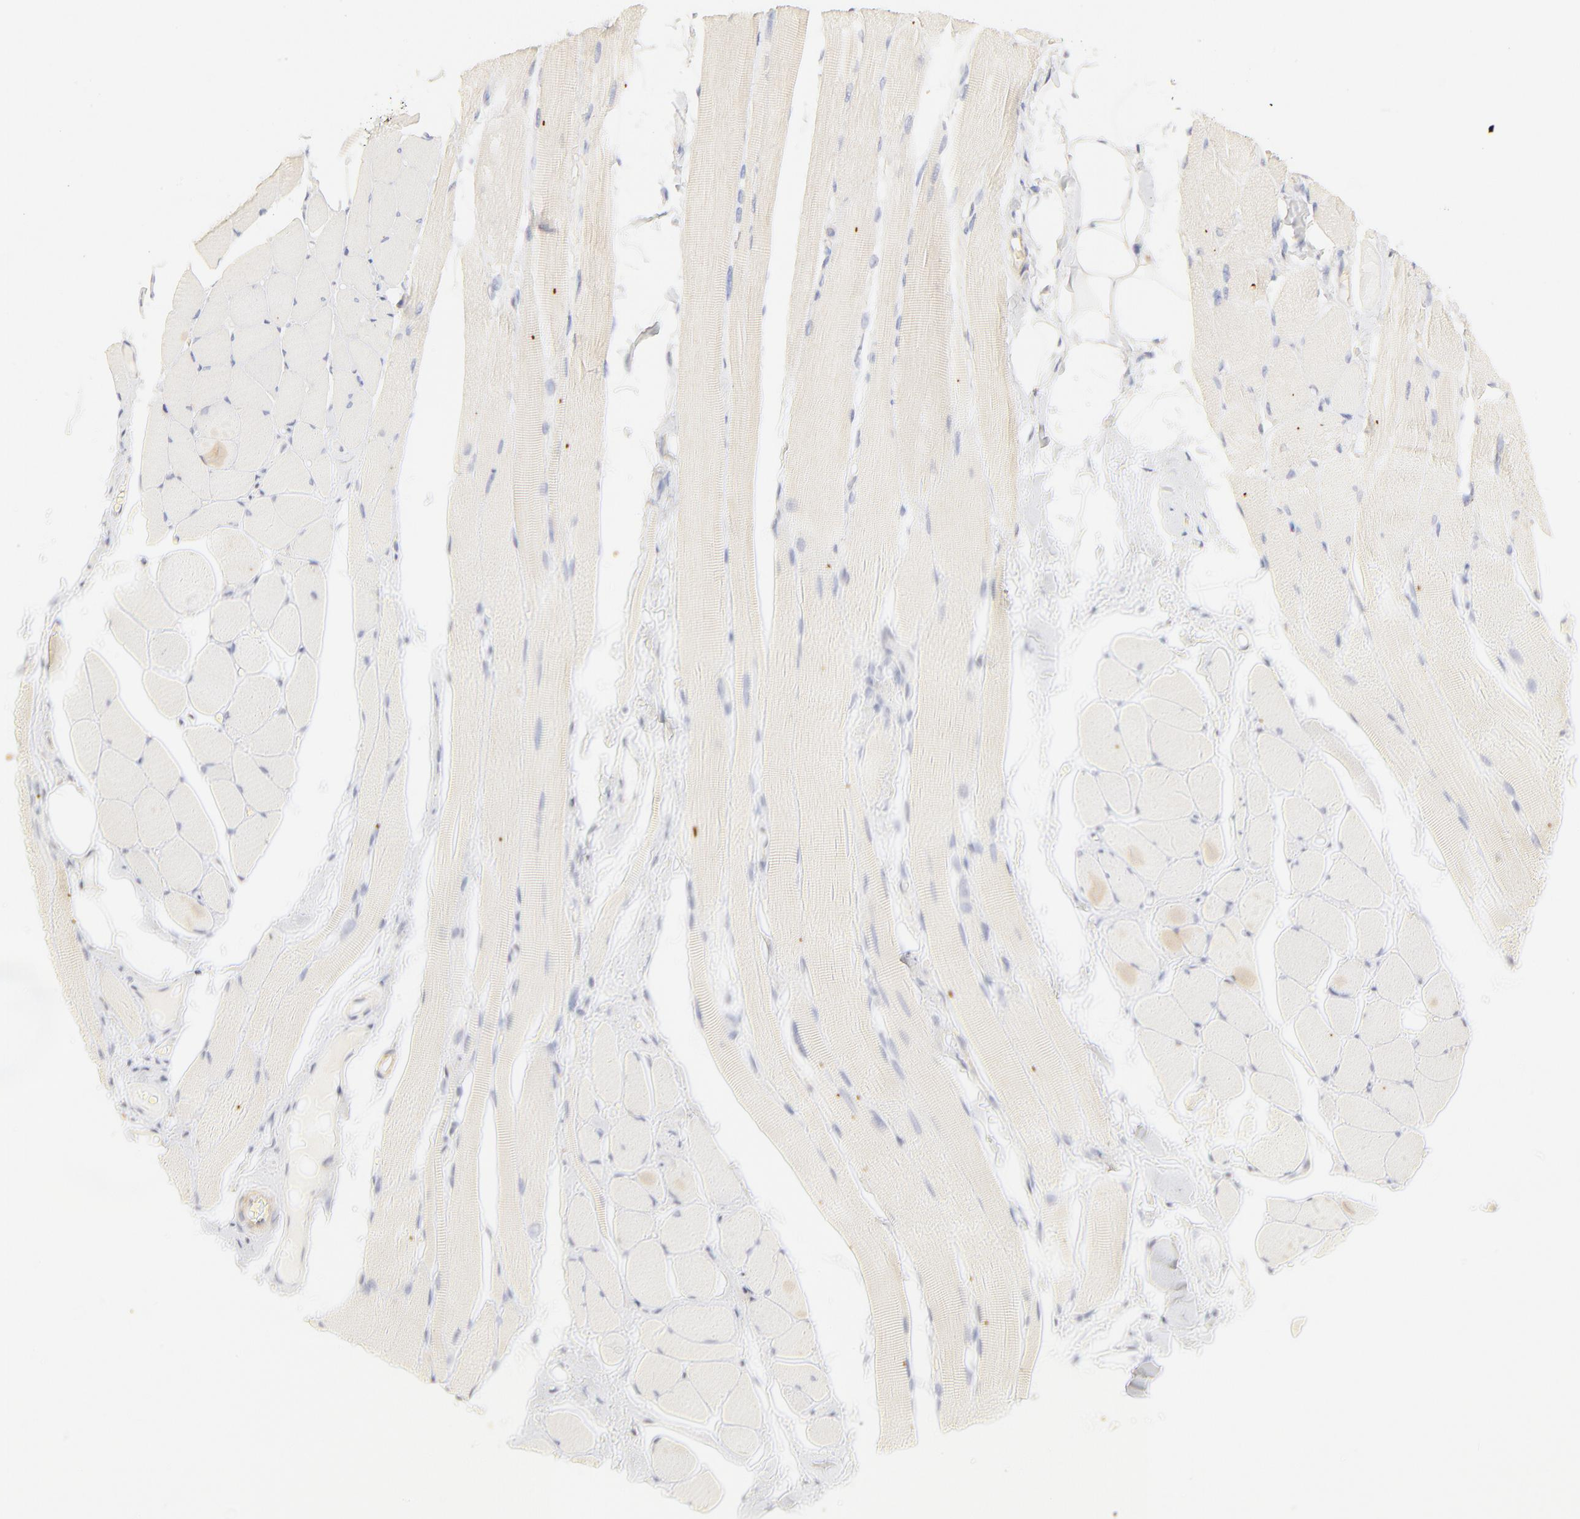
{"staining": {"intensity": "weak", "quantity": "25%-75%", "location": "cytoplasmic/membranous"}, "tissue": "skeletal muscle", "cell_type": "Myocytes", "image_type": "normal", "snomed": [{"axis": "morphology", "description": "Normal tissue, NOS"}, {"axis": "topography", "description": "Skeletal muscle"}, {"axis": "topography", "description": "Peripheral nerve tissue"}], "caption": "Brown immunohistochemical staining in benign human skeletal muscle demonstrates weak cytoplasmic/membranous expression in about 25%-75% of myocytes.", "gene": "NKX2", "patient": {"sex": "female", "age": 84}}